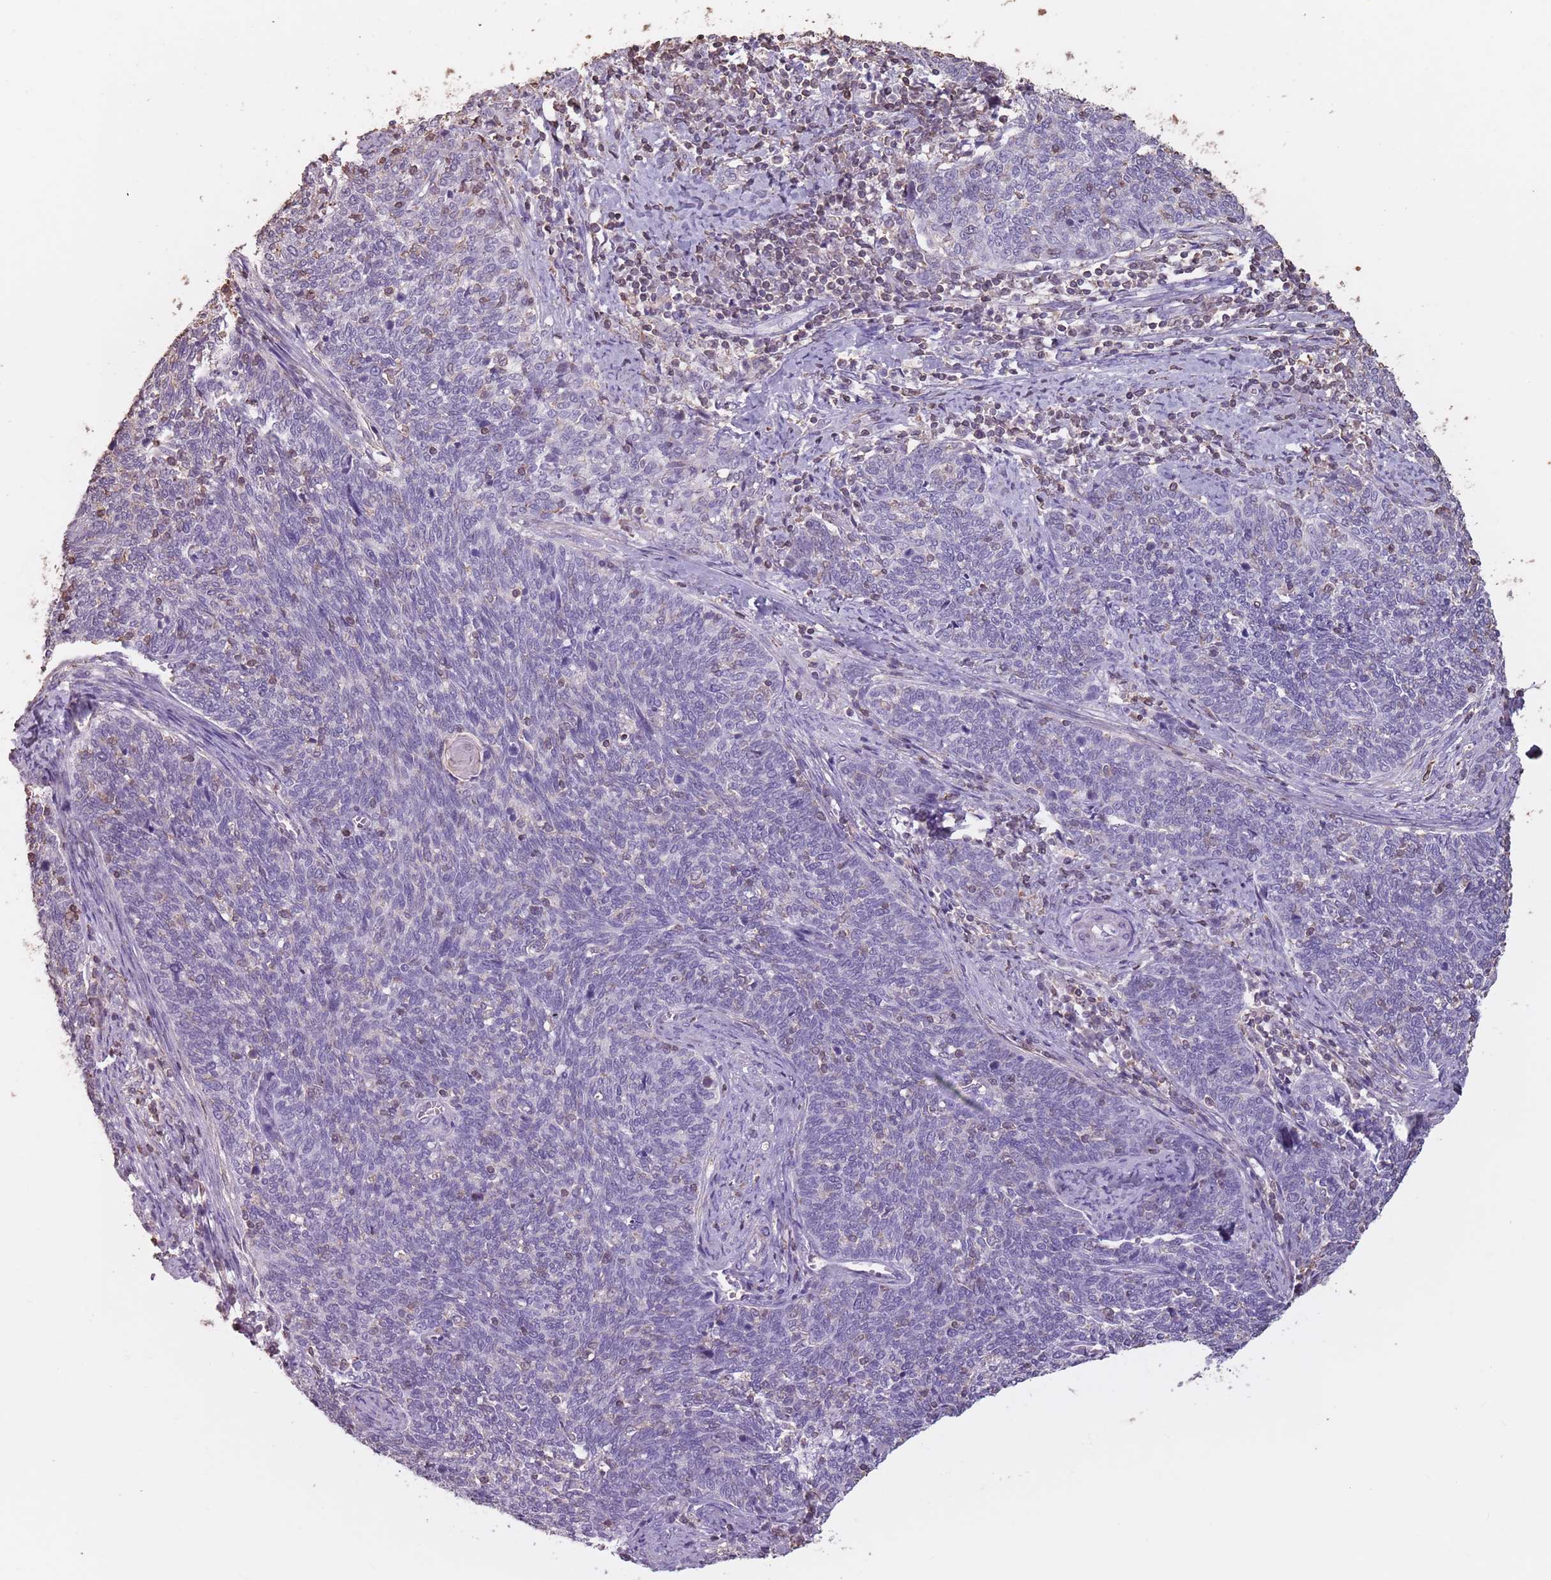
{"staining": {"intensity": "negative", "quantity": "none", "location": "none"}, "tissue": "cervical cancer", "cell_type": "Tumor cells", "image_type": "cancer", "snomed": [{"axis": "morphology", "description": "Squamous cell carcinoma, NOS"}, {"axis": "topography", "description": "Cervix"}], "caption": "IHC of human cervical cancer demonstrates no staining in tumor cells.", "gene": "SUN5", "patient": {"sex": "female", "age": 39}}